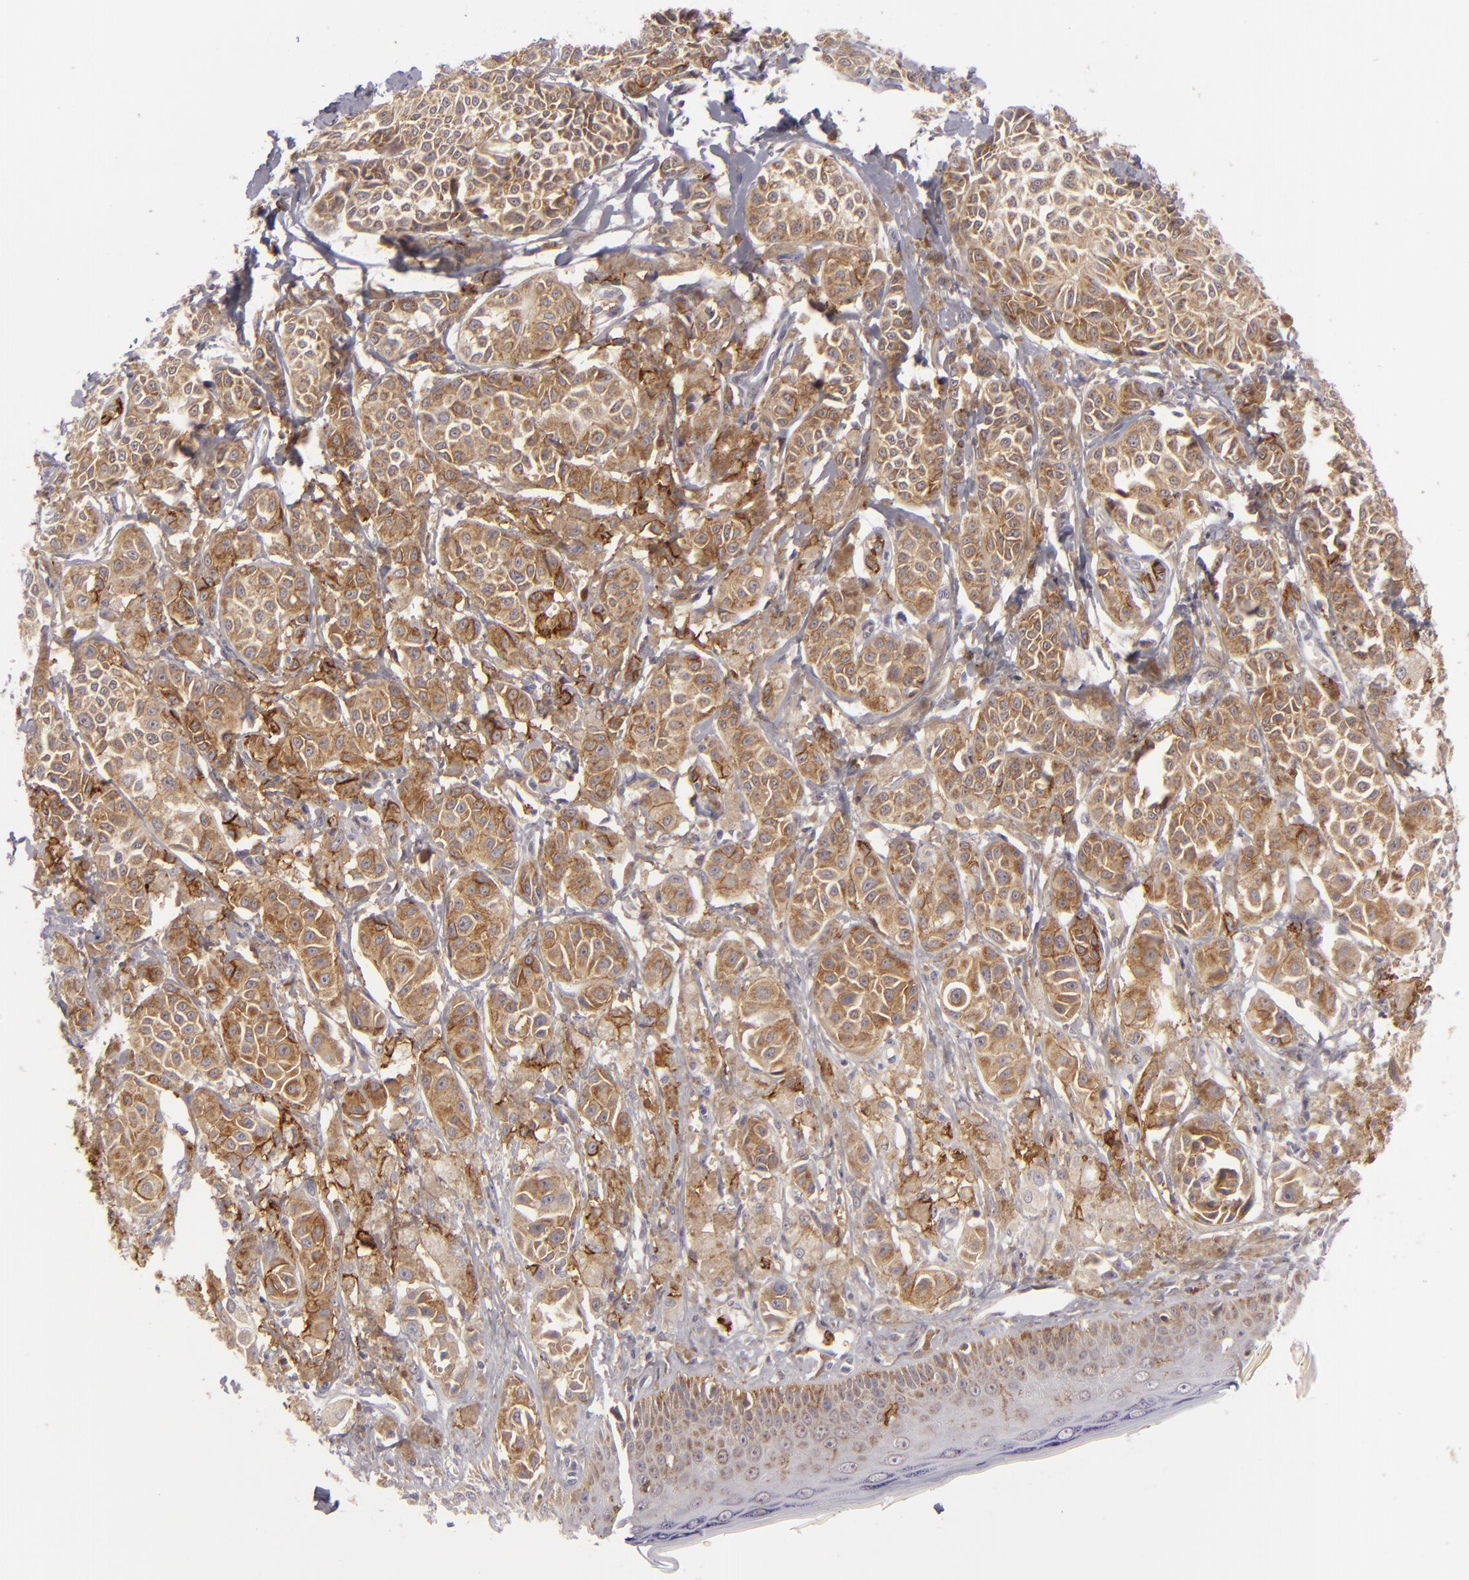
{"staining": {"intensity": "moderate", "quantity": ">75%", "location": "cytoplasmic/membranous"}, "tissue": "melanoma", "cell_type": "Tumor cells", "image_type": "cancer", "snomed": [{"axis": "morphology", "description": "Malignant melanoma, NOS"}, {"axis": "topography", "description": "Skin"}], "caption": "Melanoma tissue reveals moderate cytoplasmic/membranous expression in approximately >75% of tumor cells, visualized by immunohistochemistry.", "gene": "ALCAM", "patient": {"sex": "male", "age": 76}}